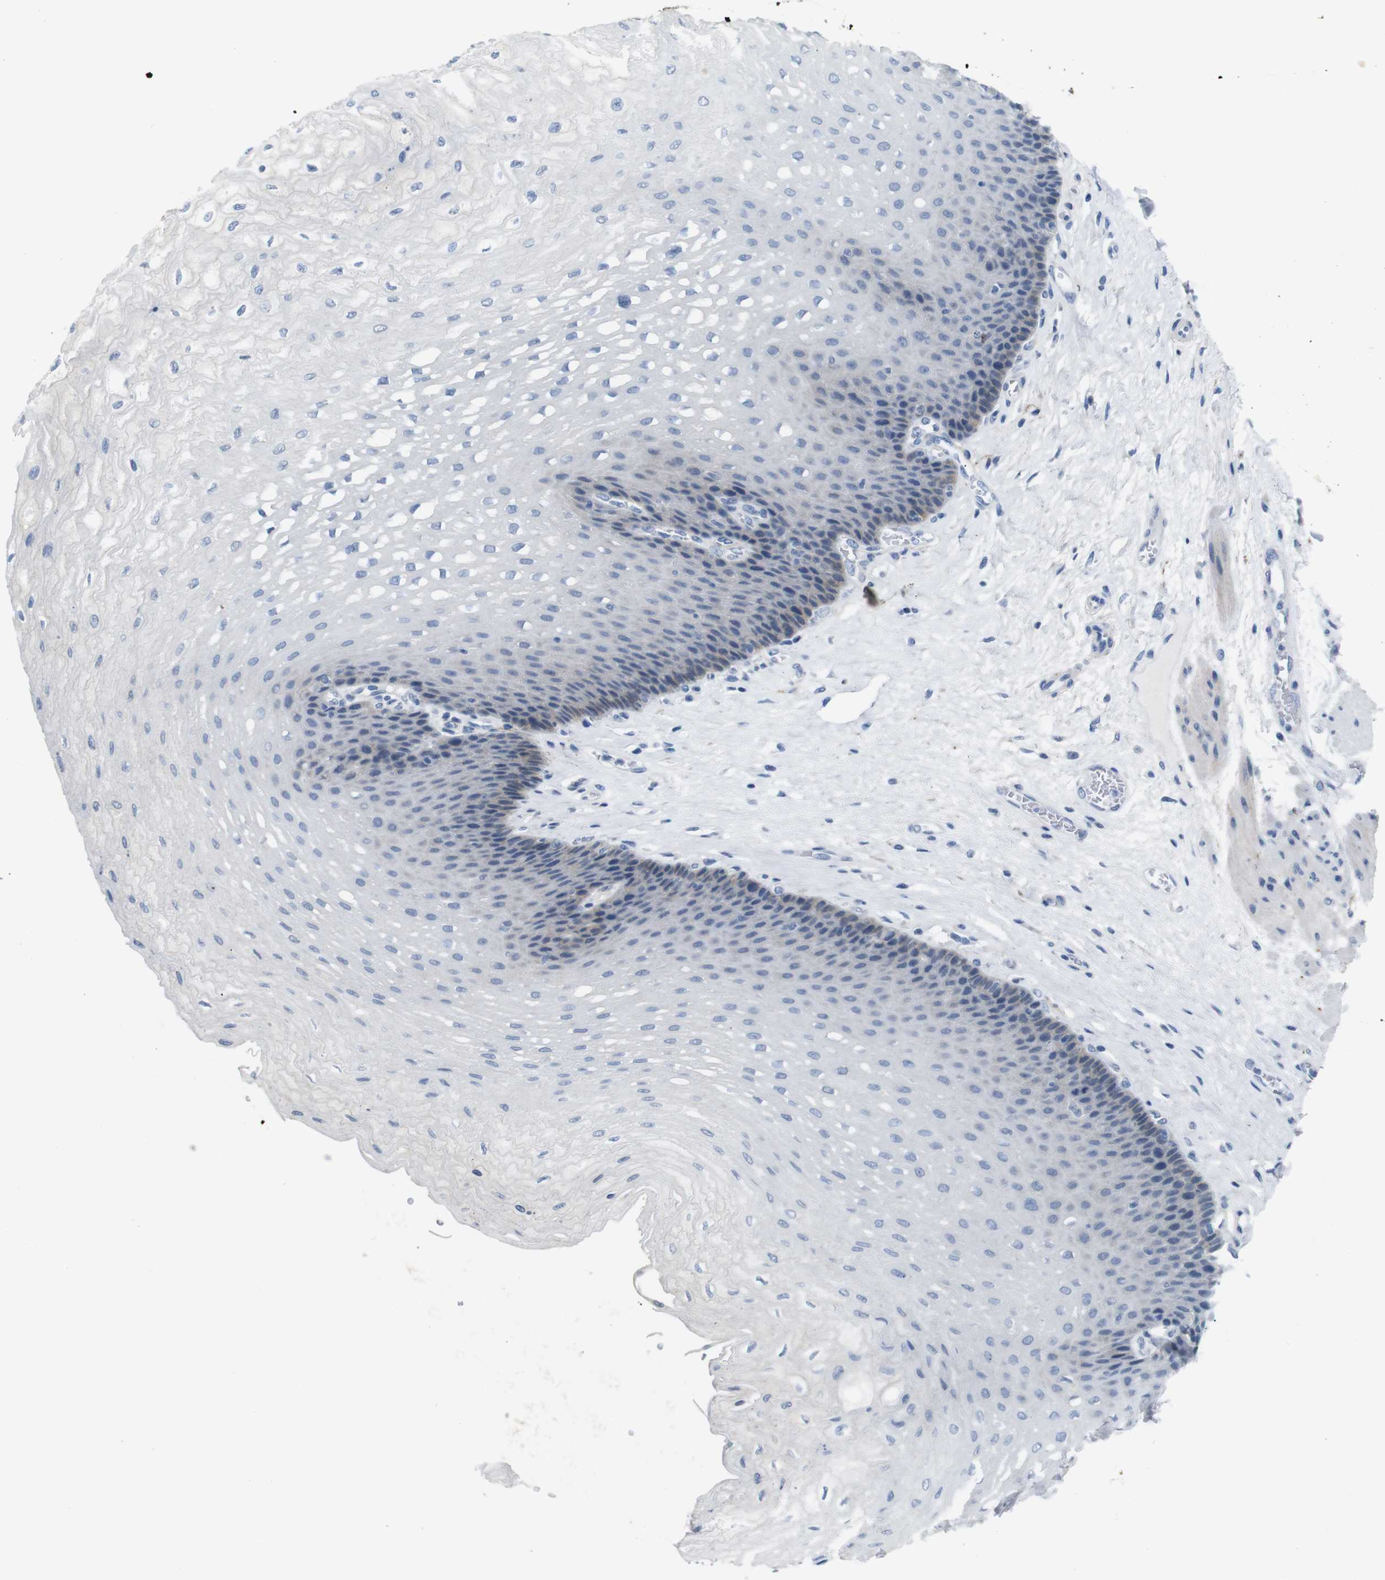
{"staining": {"intensity": "negative", "quantity": "none", "location": "none"}, "tissue": "esophagus", "cell_type": "Squamous epithelial cells", "image_type": "normal", "snomed": [{"axis": "morphology", "description": "Normal tissue, NOS"}, {"axis": "topography", "description": "Esophagus"}], "caption": "Benign esophagus was stained to show a protein in brown. There is no significant staining in squamous epithelial cells.", "gene": "ANK3", "patient": {"sex": "female", "age": 72}}